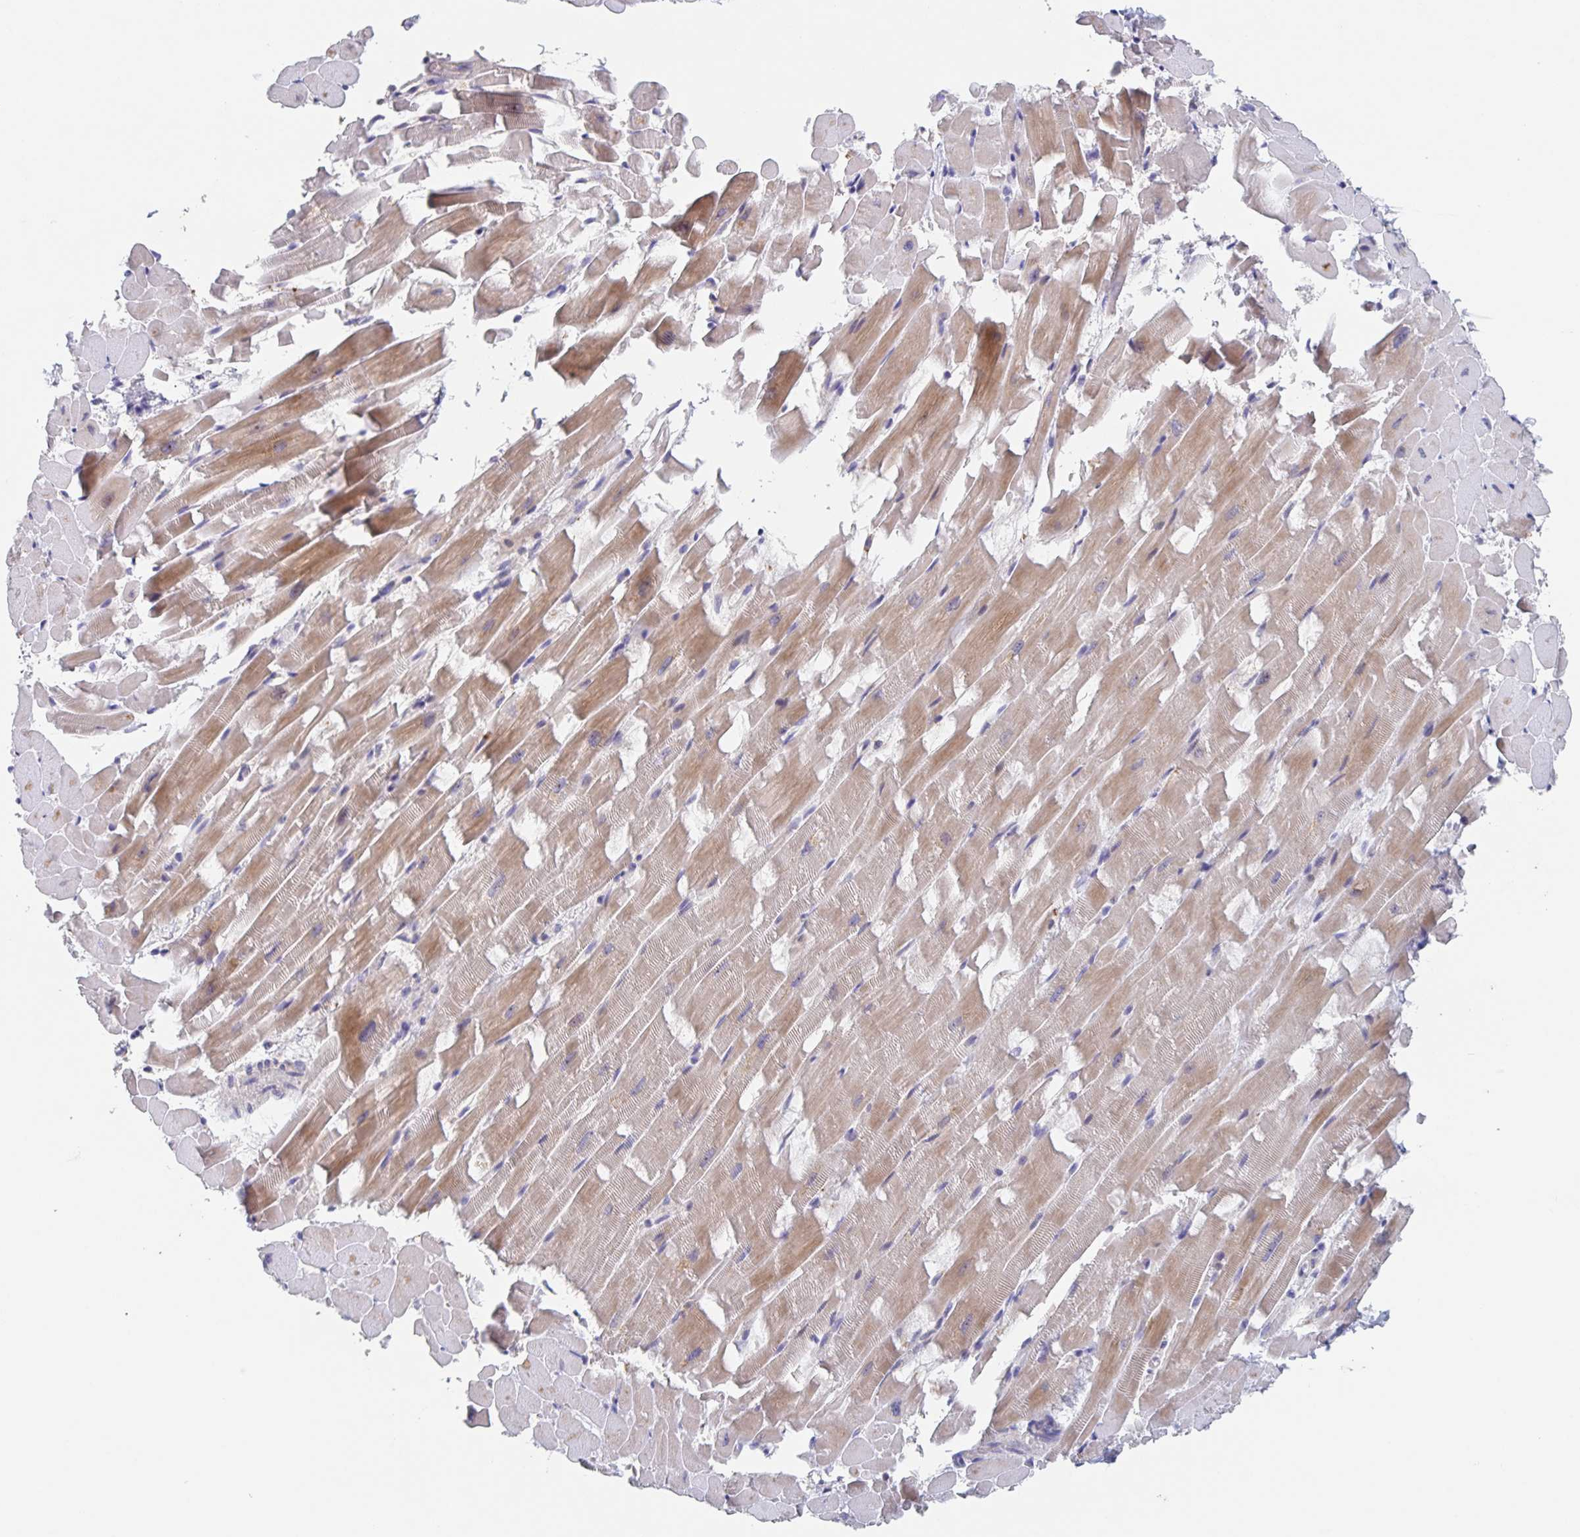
{"staining": {"intensity": "weak", "quantity": "25%-75%", "location": "cytoplasmic/membranous"}, "tissue": "heart muscle", "cell_type": "Cardiomyocytes", "image_type": "normal", "snomed": [{"axis": "morphology", "description": "Normal tissue, NOS"}, {"axis": "topography", "description": "Heart"}], "caption": "Immunohistochemistry (IHC) (DAB) staining of benign human heart muscle demonstrates weak cytoplasmic/membranous protein expression in about 25%-75% of cardiomyocytes. The protein is shown in brown color, while the nuclei are stained blue.", "gene": "CDC42BPG", "patient": {"sex": "male", "age": 37}}